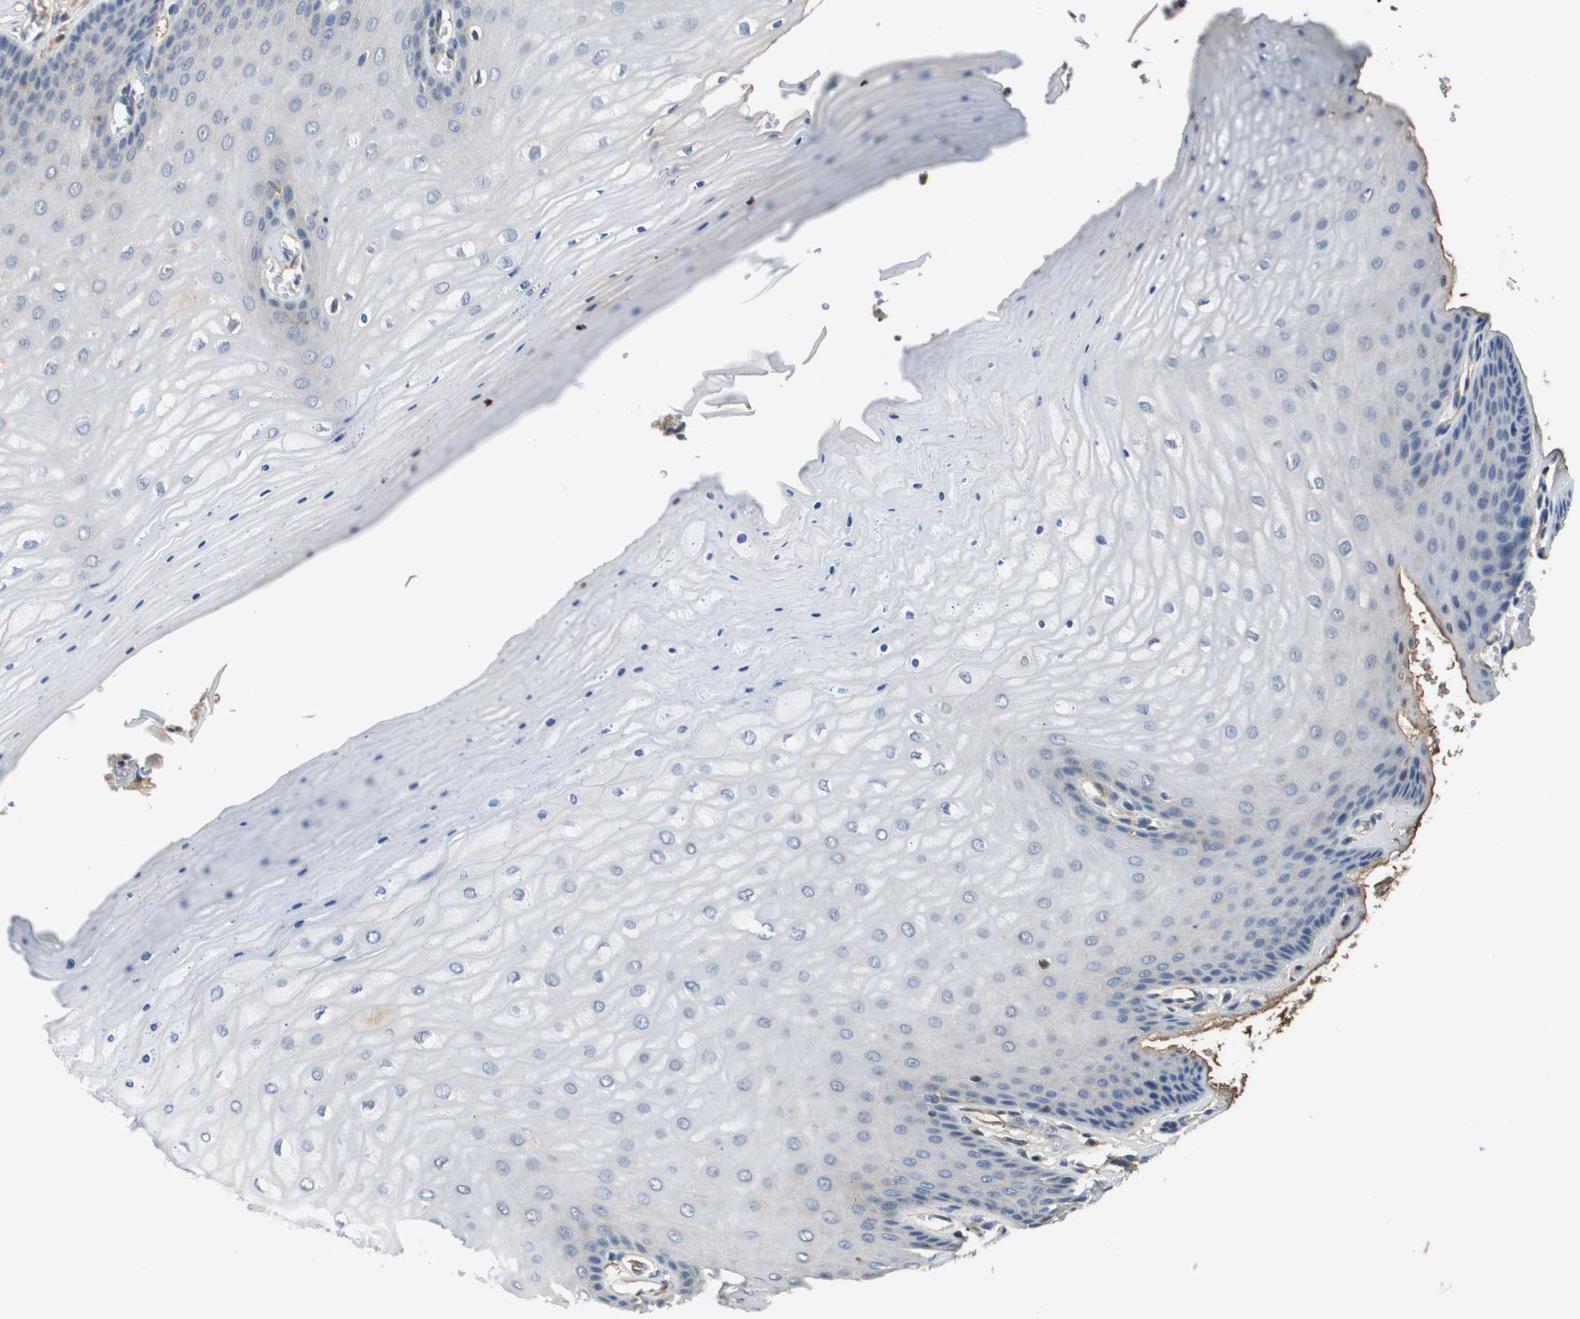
{"staining": {"intensity": "negative", "quantity": "none", "location": "none"}, "tissue": "cervix", "cell_type": "Glandular cells", "image_type": "normal", "snomed": [{"axis": "morphology", "description": "Normal tissue, NOS"}, {"axis": "topography", "description": "Cervix"}], "caption": "Image shows no significant protein expression in glandular cells of unremarkable cervix.", "gene": "SLC16A3", "patient": {"sex": "female", "age": 55}}